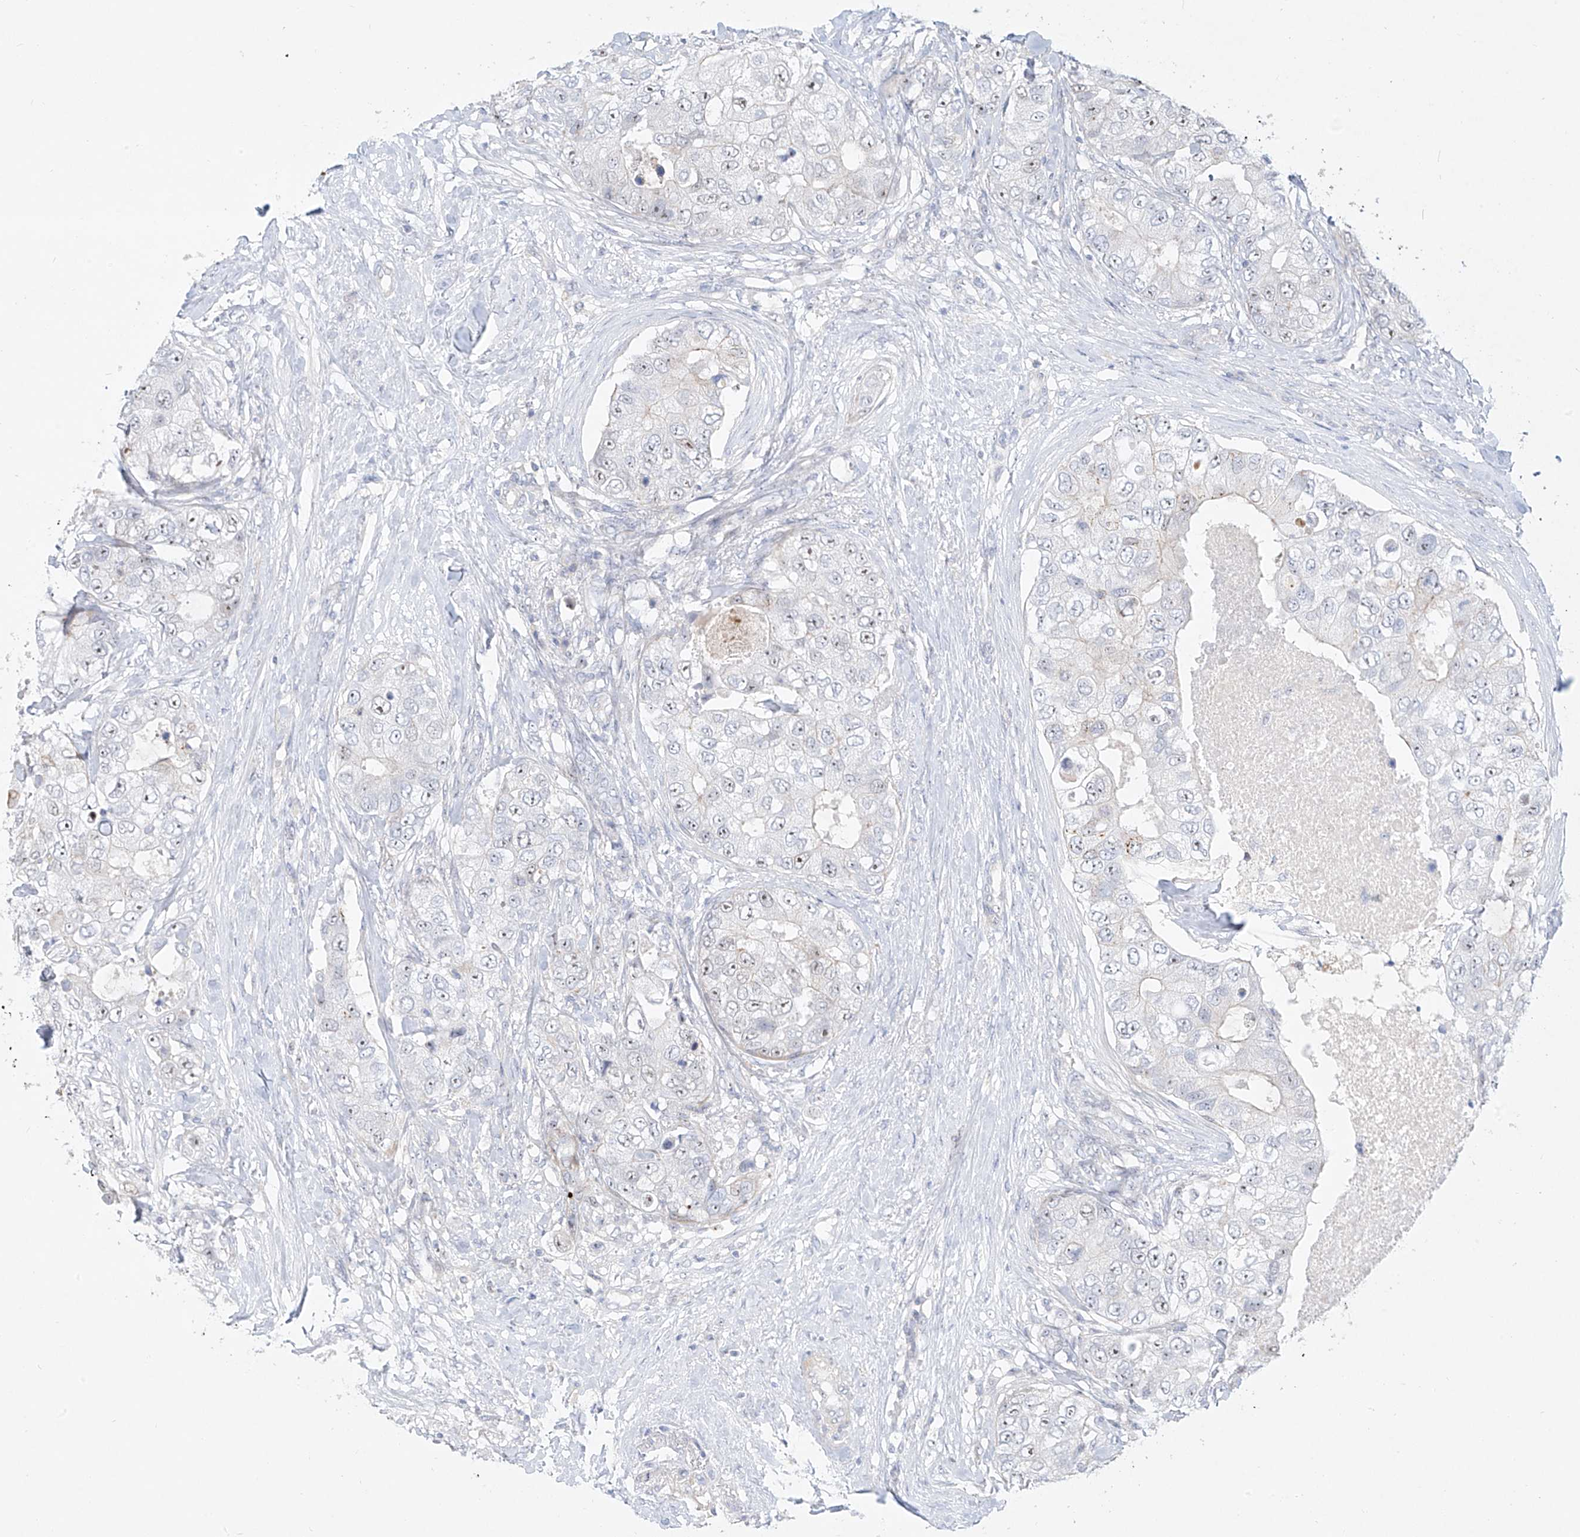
{"staining": {"intensity": "weak", "quantity": "<25%", "location": "nuclear"}, "tissue": "breast cancer", "cell_type": "Tumor cells", "image_type": "cancer", "snomed": [{"axis": "morphology", "description": "Duct carcinoma"}, {"axis": "topography", "description": "Breast"}], "caption": "Protein analysis of infiltrating ductal carcinoma (breast) exhibits no significant staining in tumor cells.", "gene": "SNU13", "patient": {"sex": "female", "age": 62}}